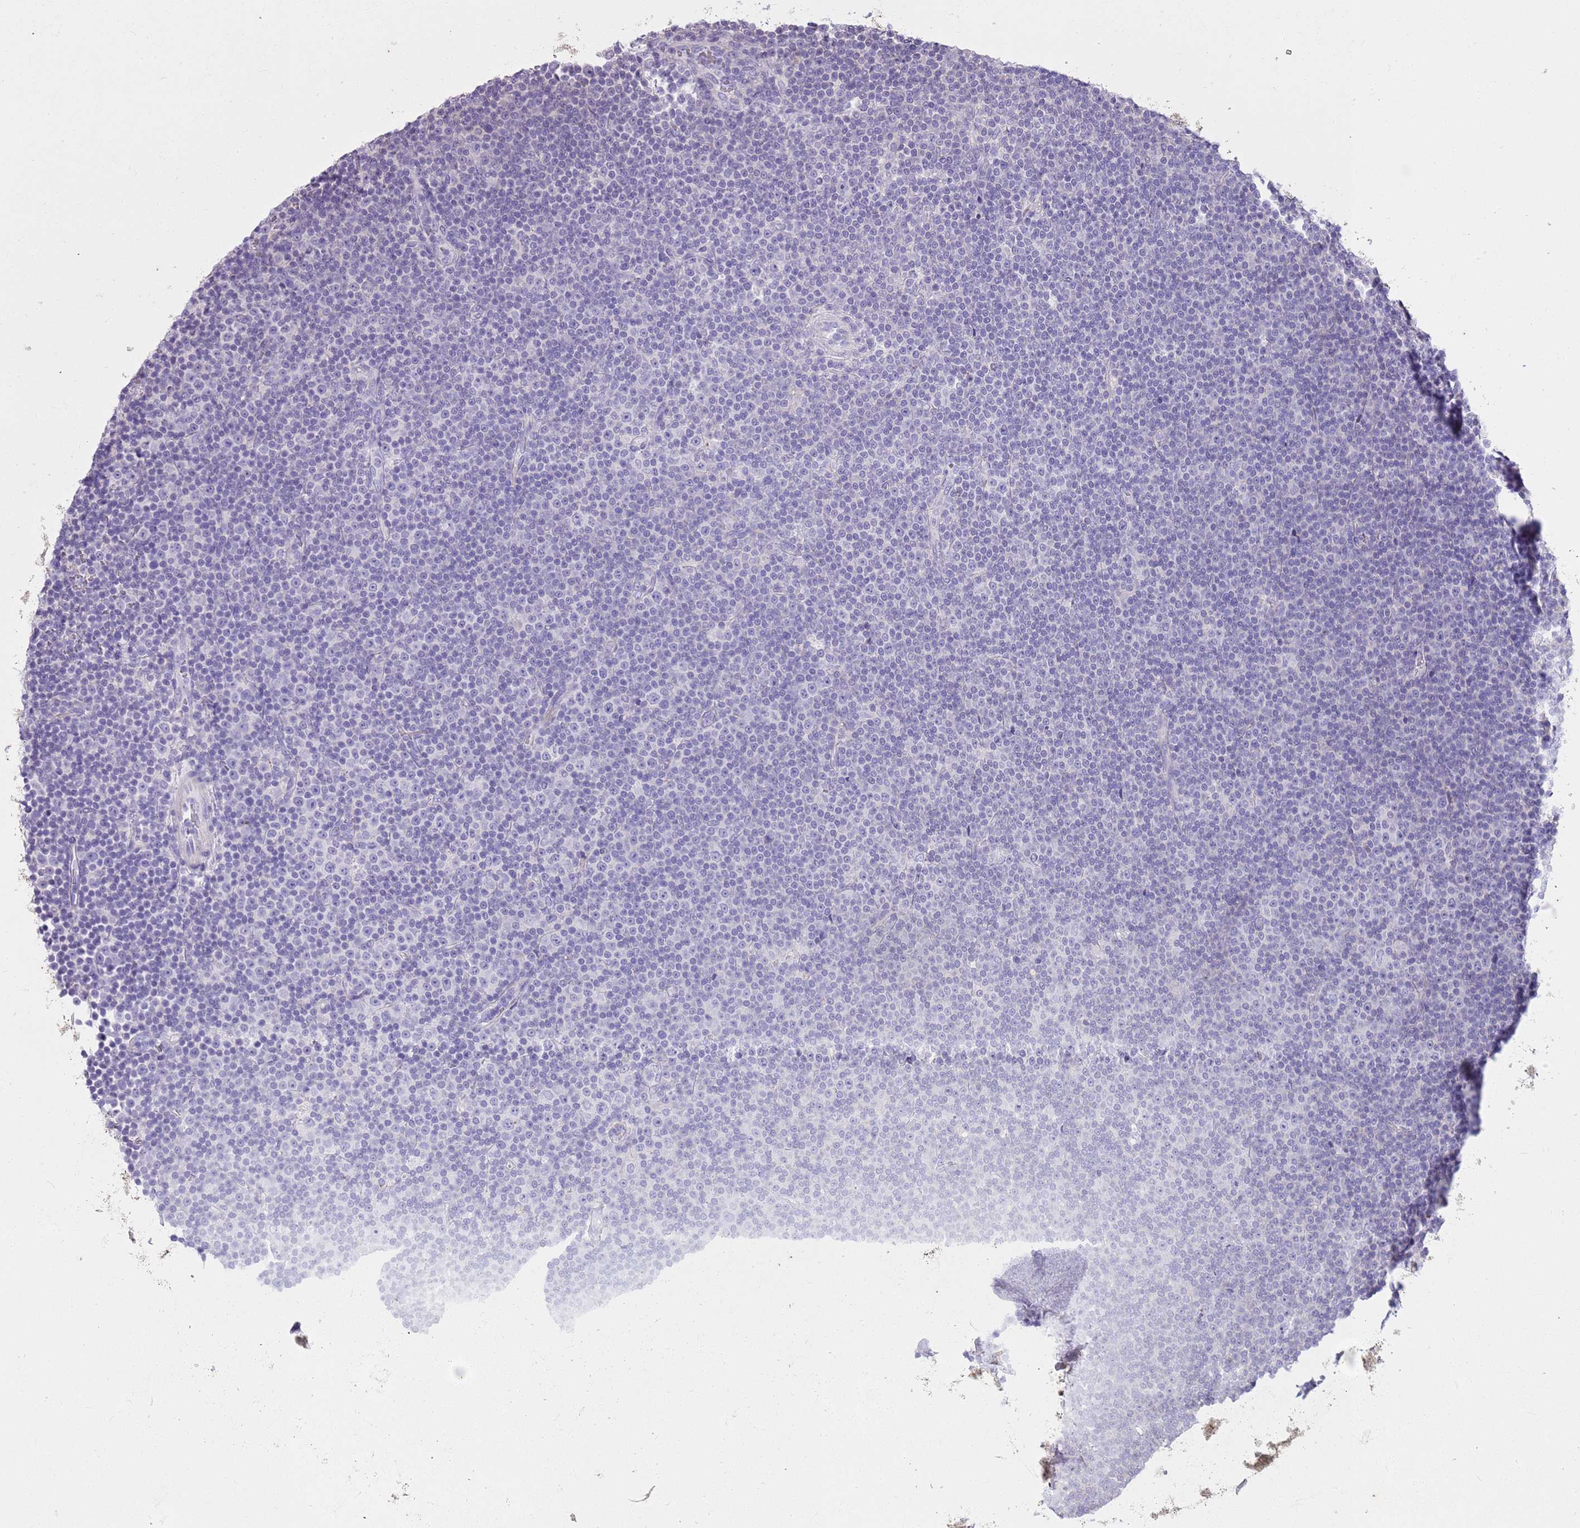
{"staining": {"intensity": "negative", "quantity": "none", "location": "none"}, "tissue": "lymphoma", "cell_type": "Tumor cells", "image_type": "cancer", "snomed": [{"axis": "morphology", "description": "Malignant lymphoma, non-Hodgkin's type, Low grade"}, {"axis": "topography", "description": "Lymph node"}], "caption": "Tumor cells show no significant protein positivity in lymphoma.", "gene": "CNPPD1", "patient": {"sex": "female", "age": 67}}